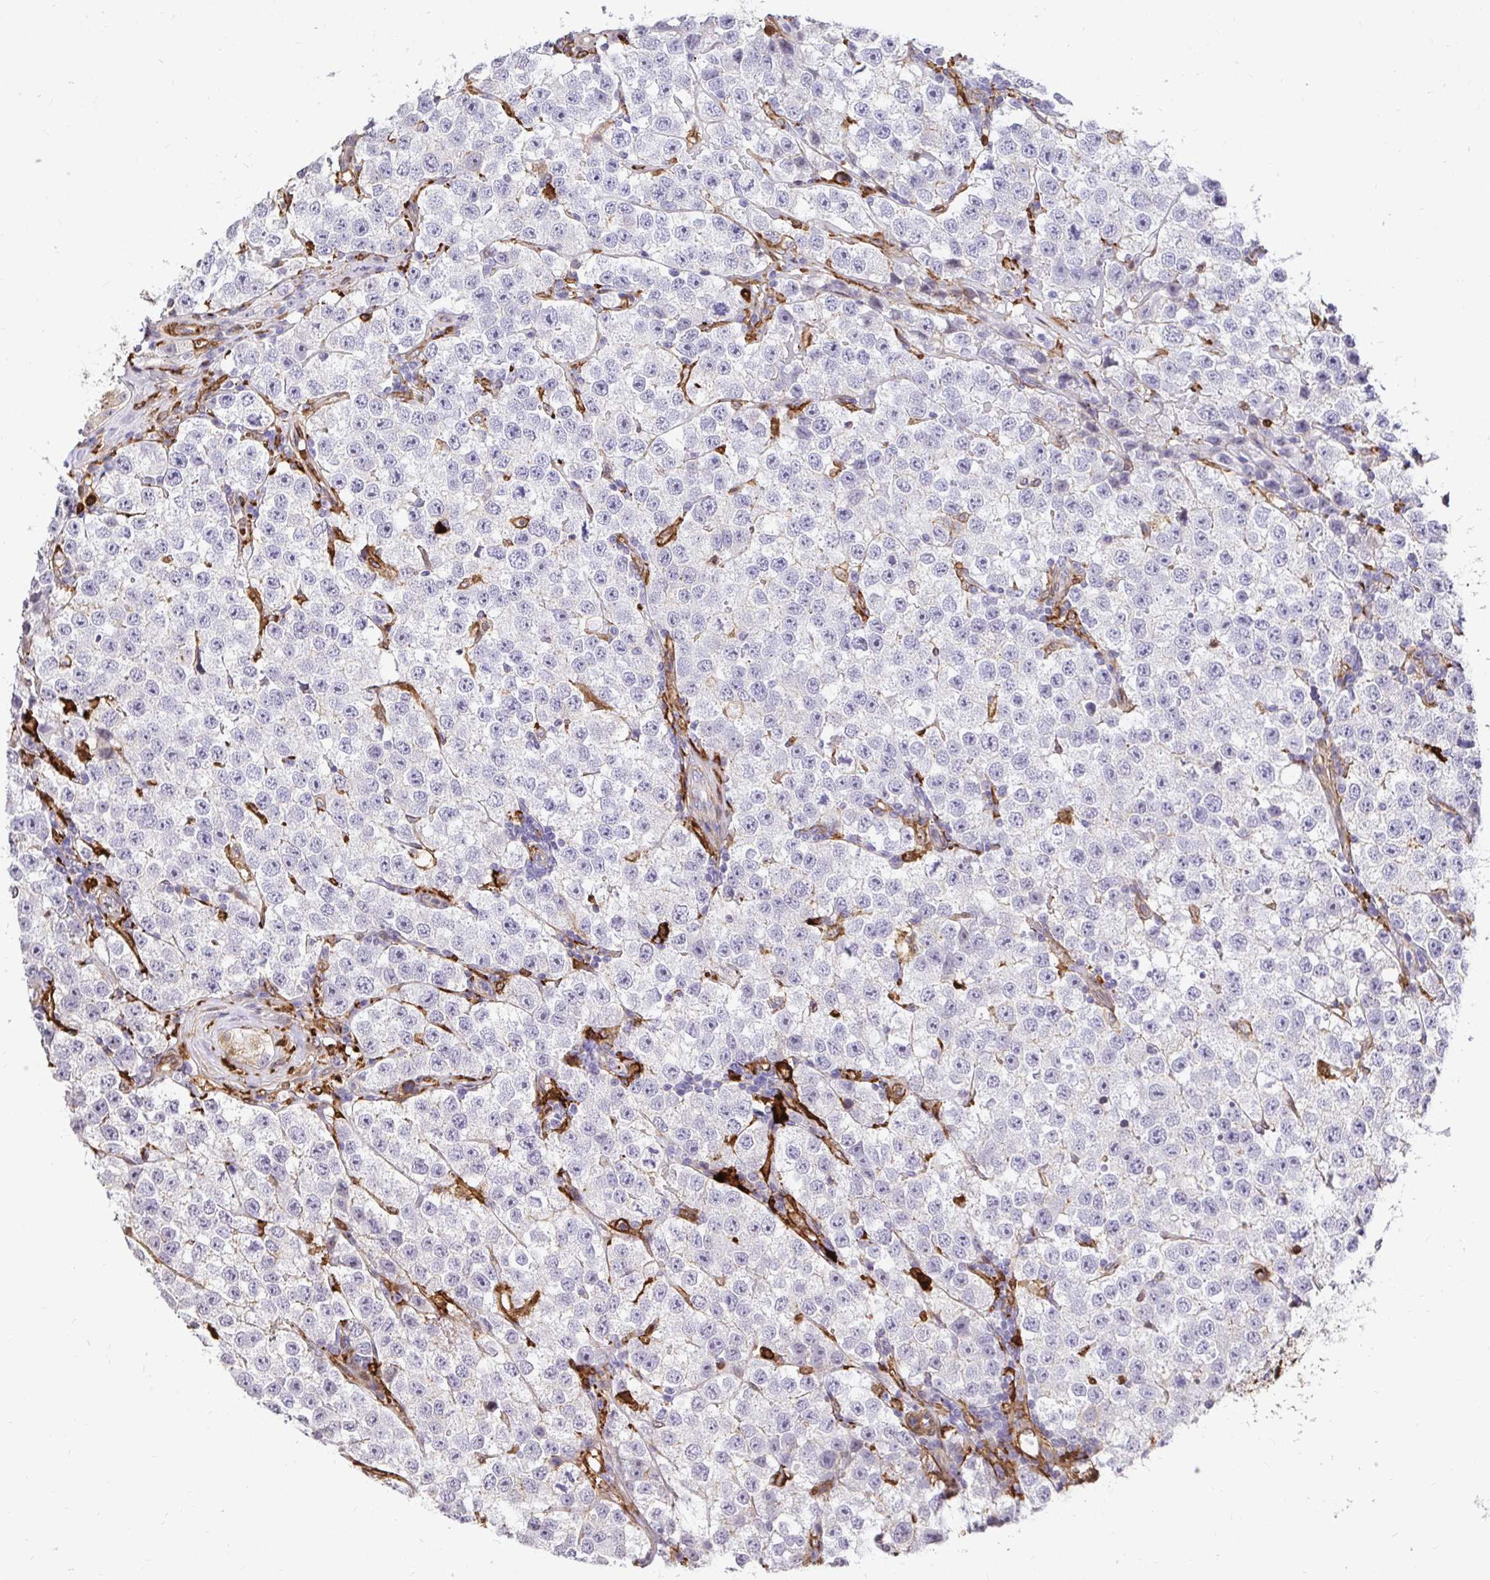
{"staining": {"intensity": "negative", "quantity": "none", "location": "none"}, "tissue": "testis cancer", "cell_type": "Tumor cells", "image_type": "cancer", "snomed": [{"axis": "morphology", "description": "Seminoma, NOS"}, {"axis": "topography", "description": "Testis"}], "caption": "Testis seminoma was stained to show a protein in brown. There is no significant positivity in tumor cells. The staining is performed using DAB brown chromogen with nuclei counter-stained in using hematoxylin.", "gene": "GSN", "patient": {"sex": "male", "age": 34}}